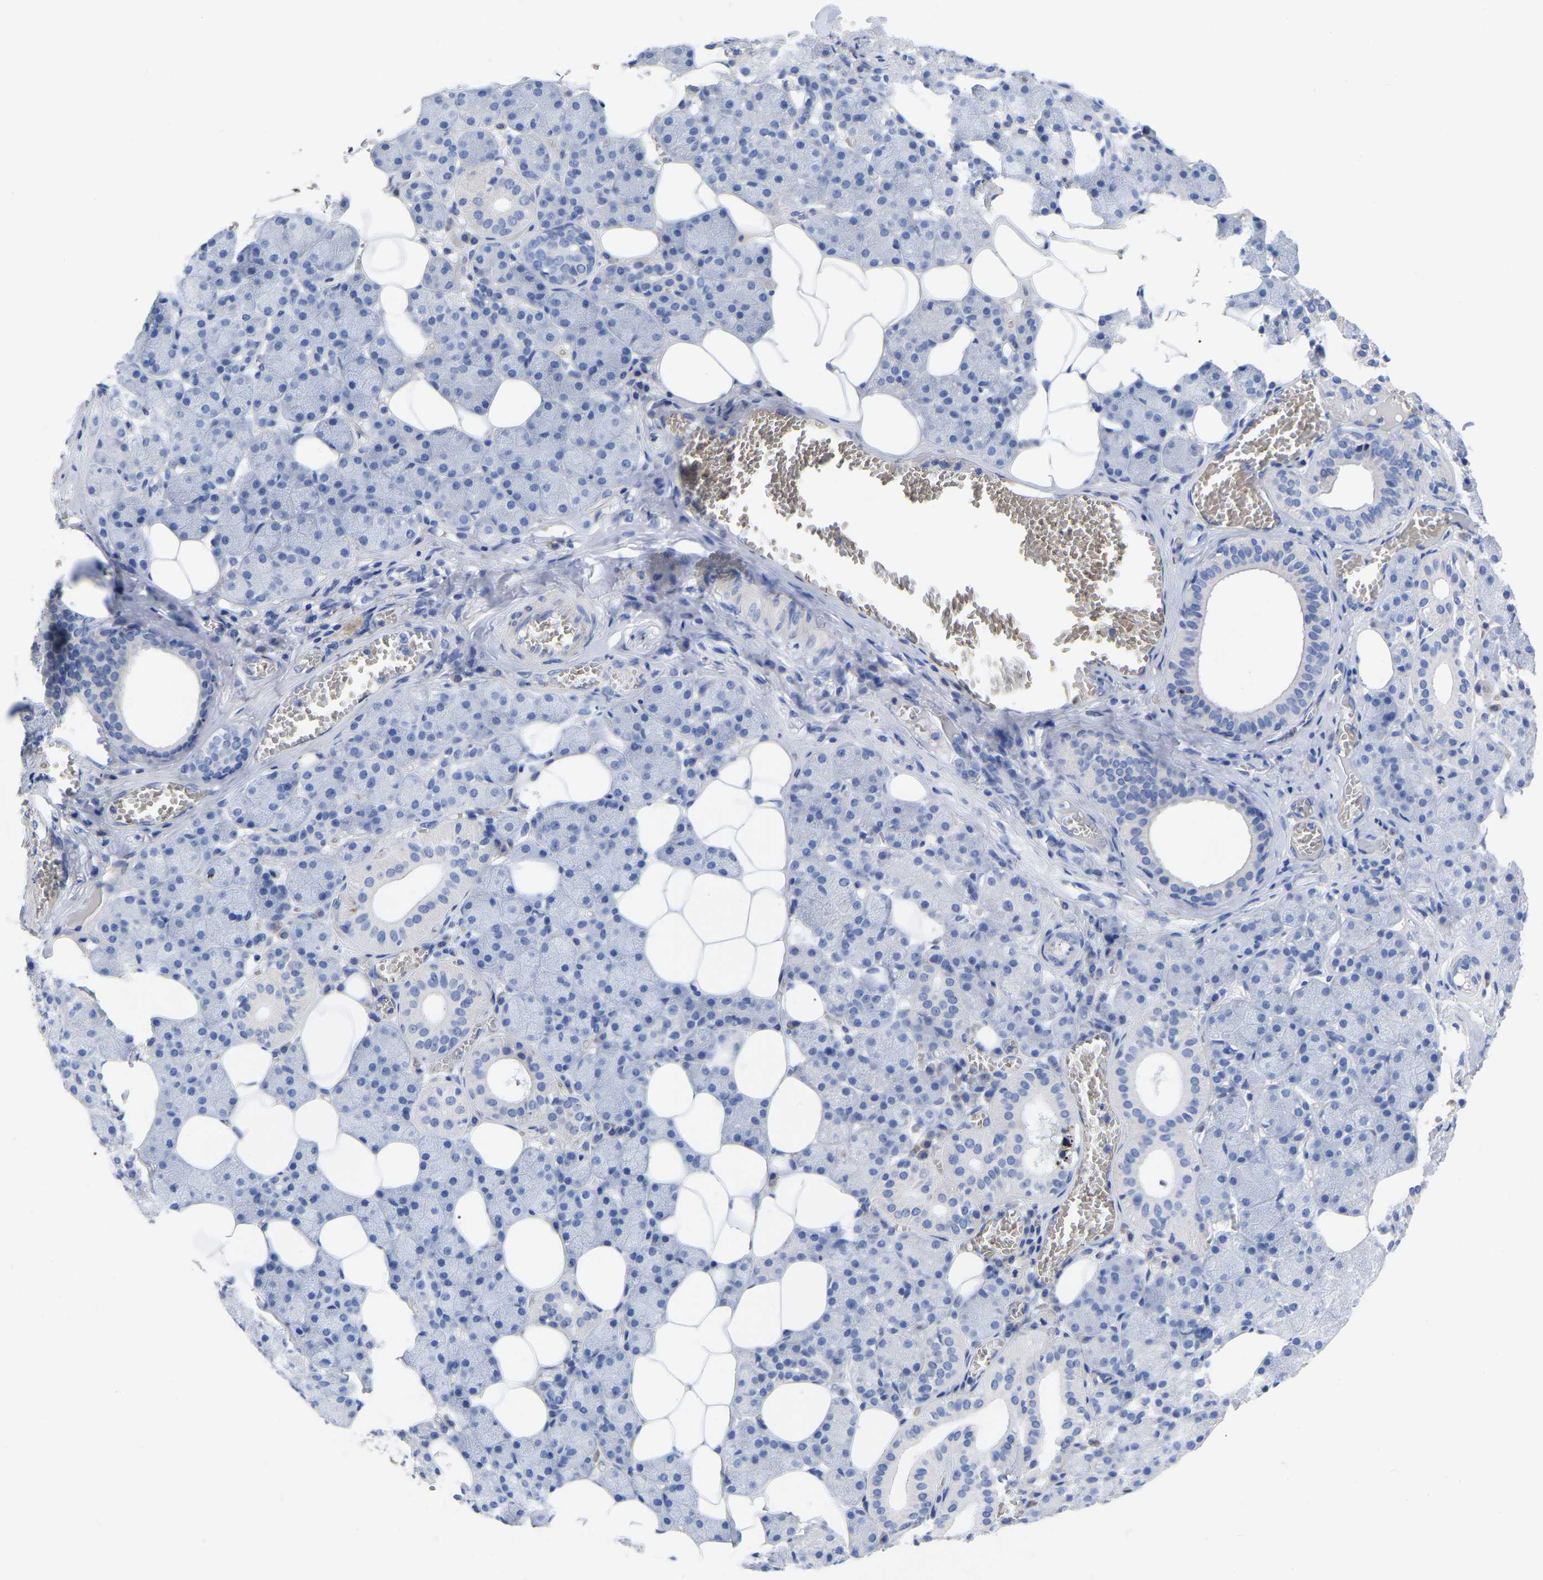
{"staining": {"intensity": "negative", "quantity": "none", "location": "none"}, "tissue": "salivary gland", "cell_type": "Glandular cells", "image_type": "normal", "snomed": [{"axis": "morphology", "description": "Normal tissue, NOS"}, {"axis": "topography", "description": "Salivary gland"}], "caption": "High magnification brightfield microscopy of normal salivary gland stained with DAB (3,3'-diaminobenzidine) (brown) and counterstained with hematoxylin (blue): glandular cells show no significant expression. (DAB (3,3'-diaminobenzidine) IHC with hematoxylin counter stain).", "gene": "GDF3", "patient": {"sex": "female", "age": 33}}